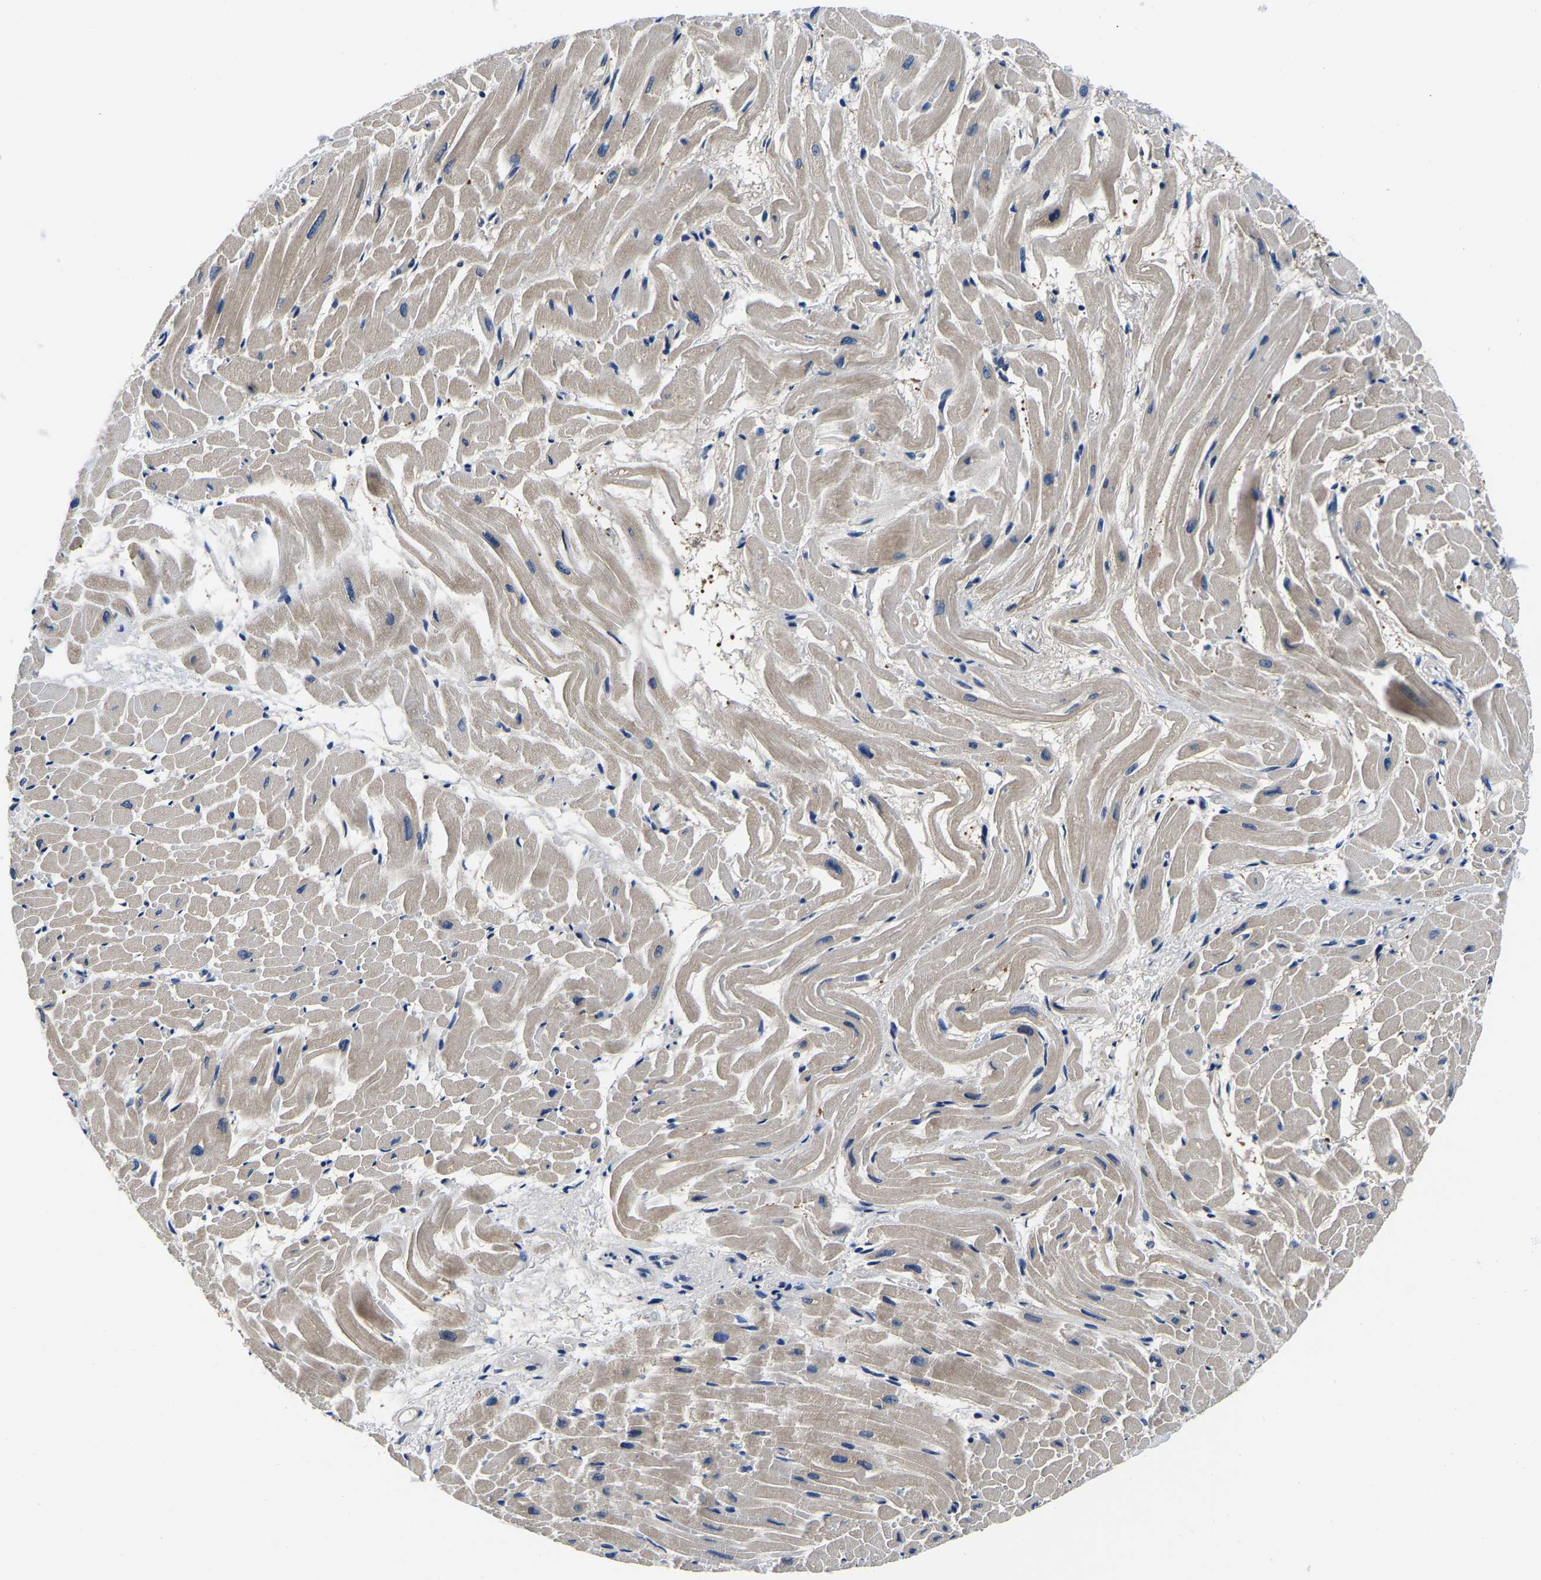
{"staining": {"intensity": "moderate", "quantity": ">75%", "location": "cytoplasmic/membranous"}, "tissue": "heart muscle", "cell_type": "Cardiomyocytes", "image_type": "normal", "snomed": [{"axis": "morphology", "description": "Normal tissue, NOS"}, {"axis": "topography", "description": "Heart"}], "caption": "Immunohistochemistry (IHC) of unremarkable heart muscle demonstrates medium levels of moderate cytoplasmic/membranous expression in approximately >75% of cardiomyocytes.", "gene": "ACO1", "patient": {"sex": "male", "age": 45}}